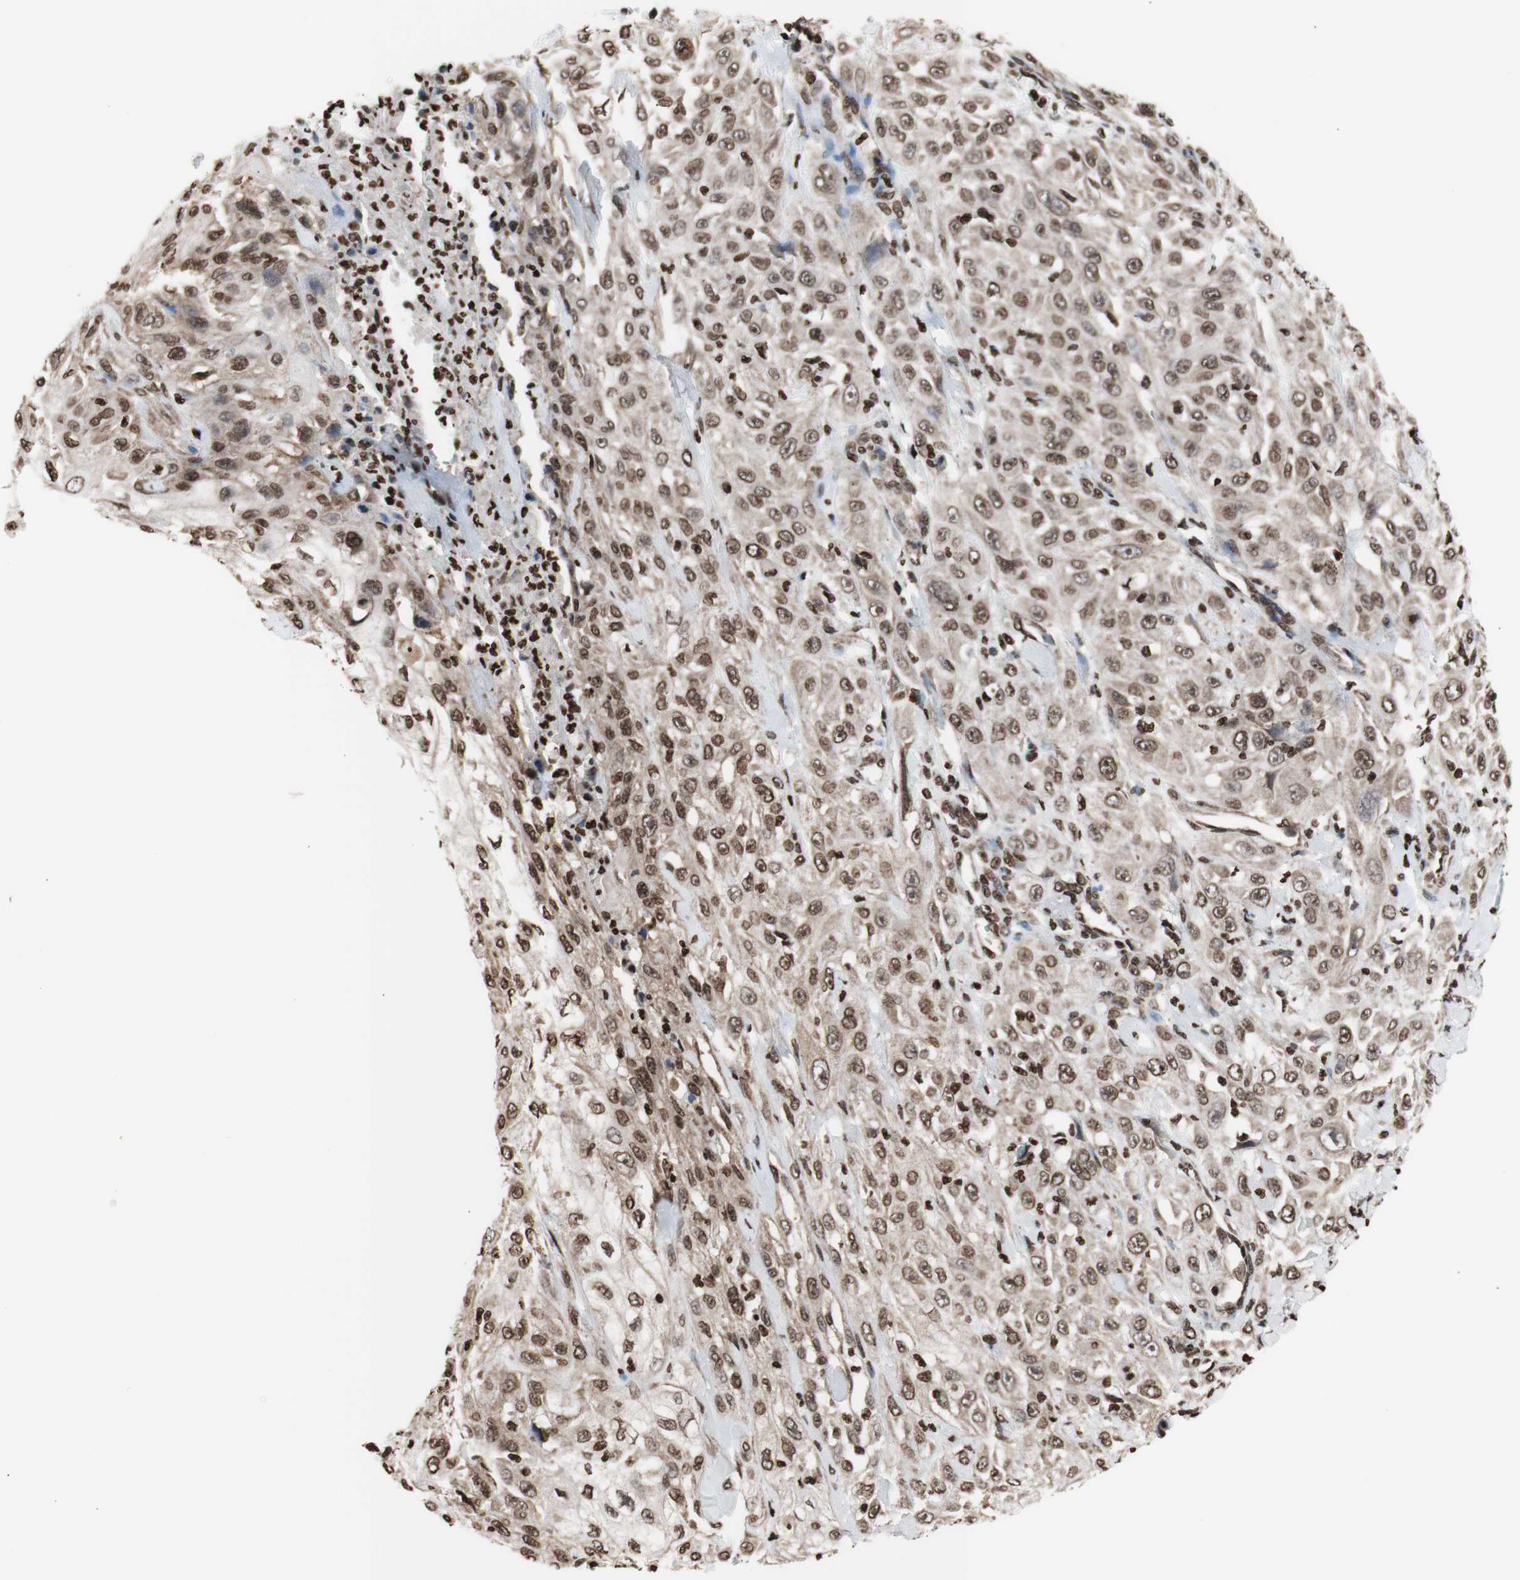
{"staining": {"intensity": "moderate", "quantity": ">75%", "location": "cytoplasmic/membranous,nuclear"}, "tissue": "skin cancer", "cell_type": "Tumor cells", "image_type": "cancer", "snomed": [{"axis": "morphology", "description": "Squamous cell carcinoma, NOS"}, {"axis": "morphology", "description": "Squamous cell carcinoma, metastatic, NOS"}, {"axis": "topography", "description": "Skin"}, {"axis": "topography", "description": "Lymph node"}], "caption": "IHC image of neoplastic tissue: human skin cancer stained using IHC reveals medium levels of moderate protein expression localized specifically in the cytoplasmic/membranous and nuclear of tumor cells, appearing as a cytoplasmic/membranous and nuclear brown color.", "gene": "SNAI2", "patient": {"sex": "male", "age": 75}}